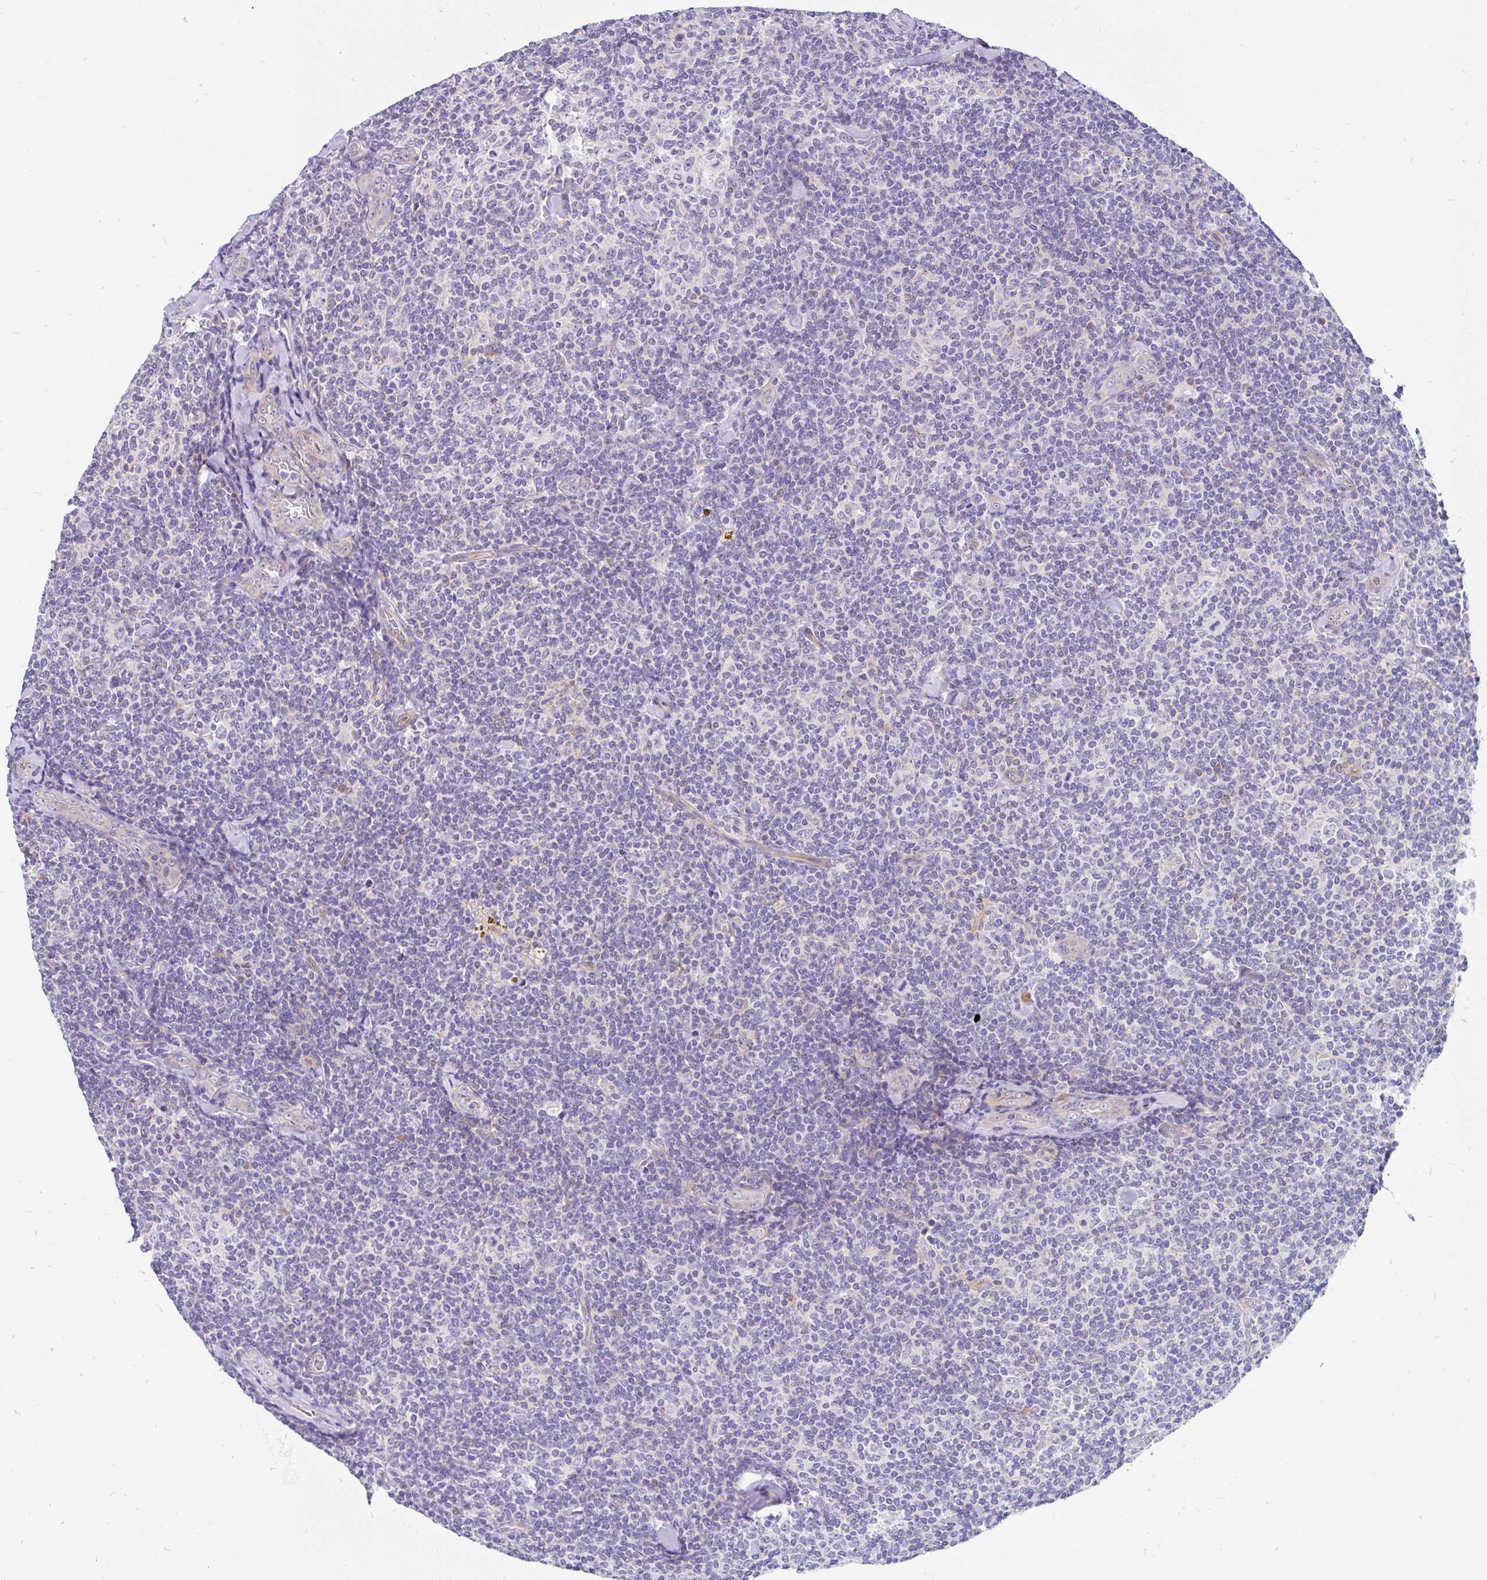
{"staining": {"intensity": "negative", "quantity": "none", "location": "none"}, "tissue": "lymphoma", "cell_type": "Tumor cells", "image_type": "cancer", "snomed": [{"axis": "morphology", "description": "Malignant lymphoma, non-Hodgkin's type, Low grade"}, {"axis": "topography", "description": "Lymph node"}], "caption": "IHC of human lymphoma shows no expression in tumor cells.", "gene": "LRRC26", "patient": {"sex": "female", "age": 56}}